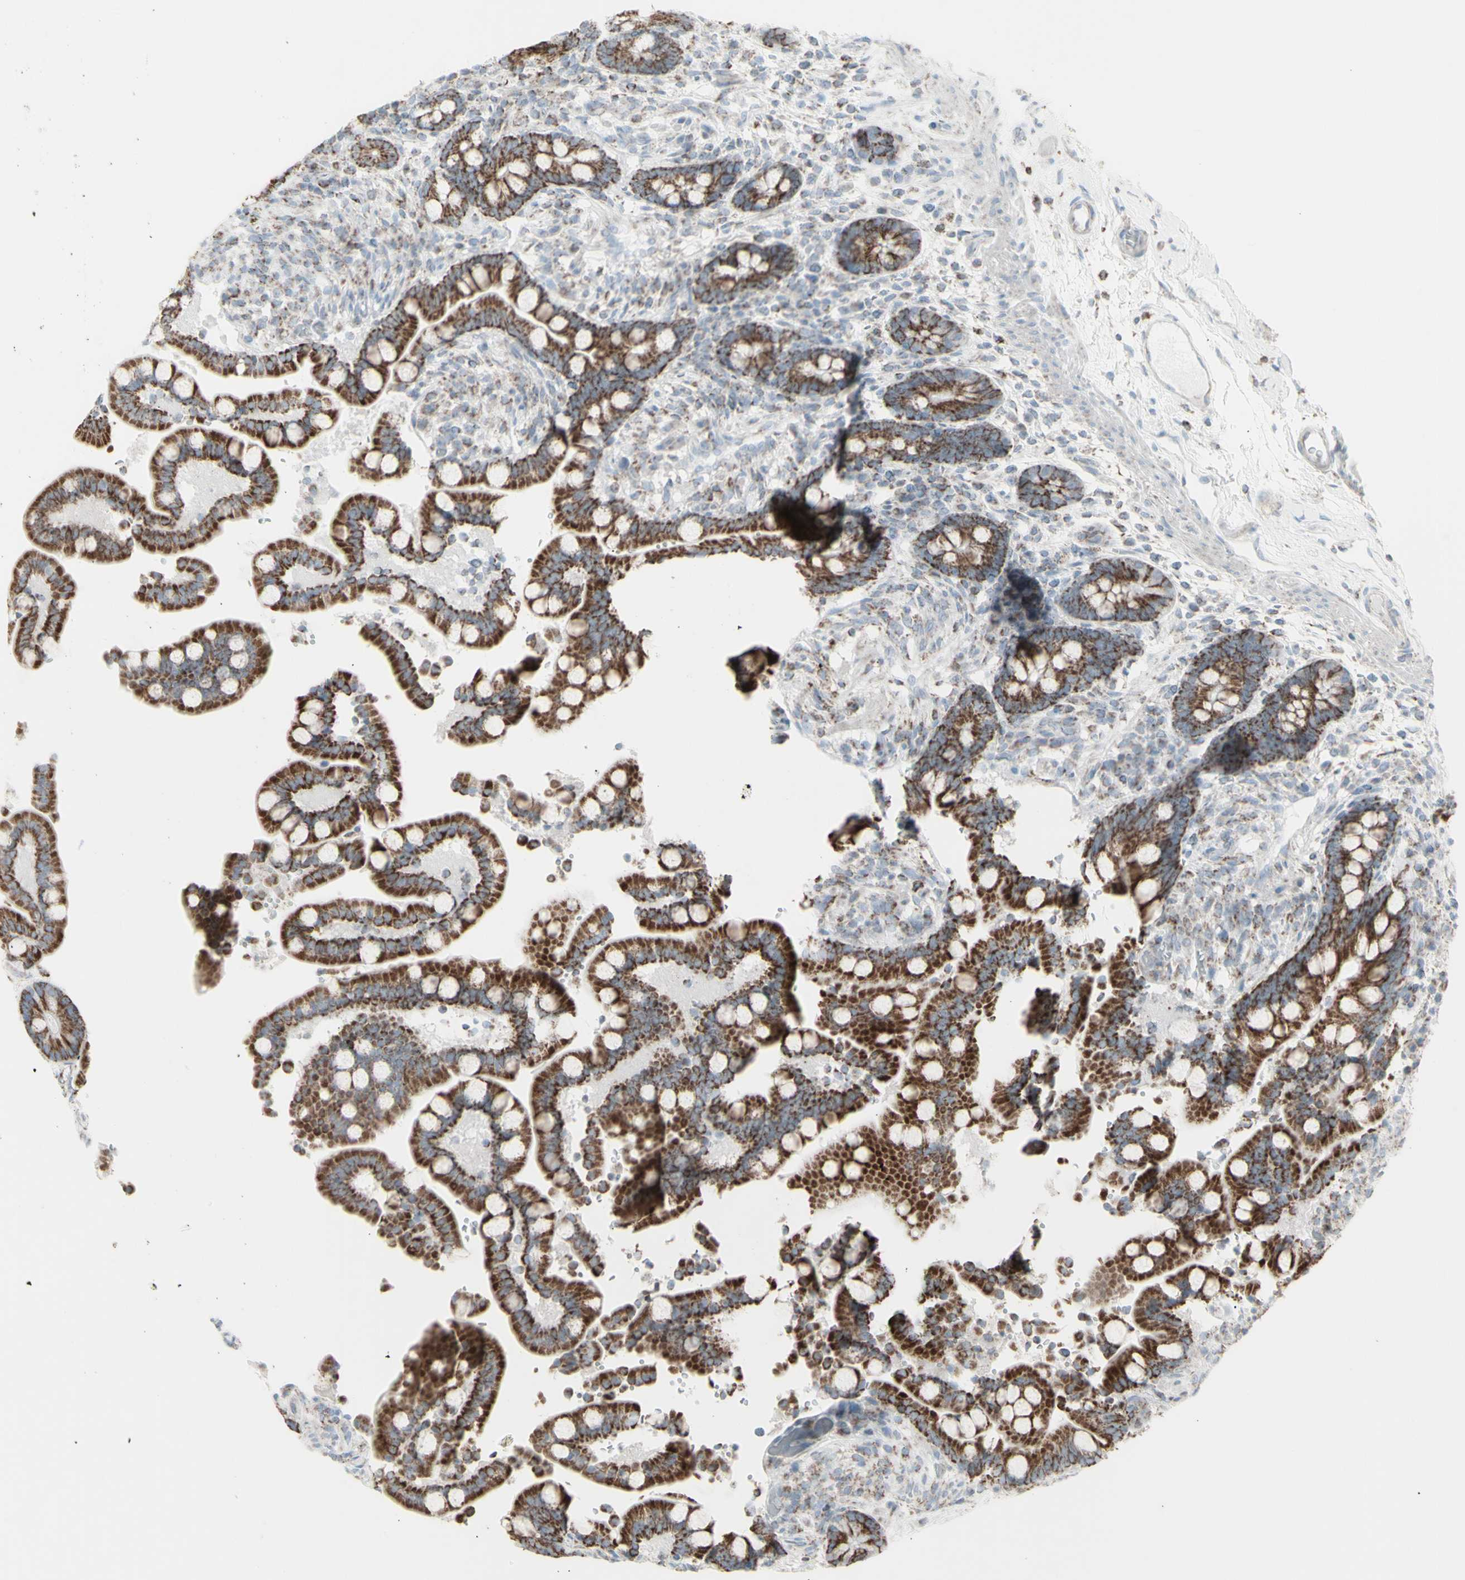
{"staining": {"intensity": "weak", "quantity": "25%-75%", "location": "cytoplasmic/membranous"}, "tissue": "colon", "cell_type": "Endothelial cells", "image_type": "normal", "snomed": [{"axis": "morphology", "description": "Normal tissue, NOS"}, {"axis": "topography", "description": "Colon"}], "caption": "This image displays IHC staining of unremarkable human colon, with low weak cytoplasmic/membranous positivity in approximately 25%-75% of endothelial cells.", "gene": "PLGRKT", "patient": {"sex": "male", "age": 73}}